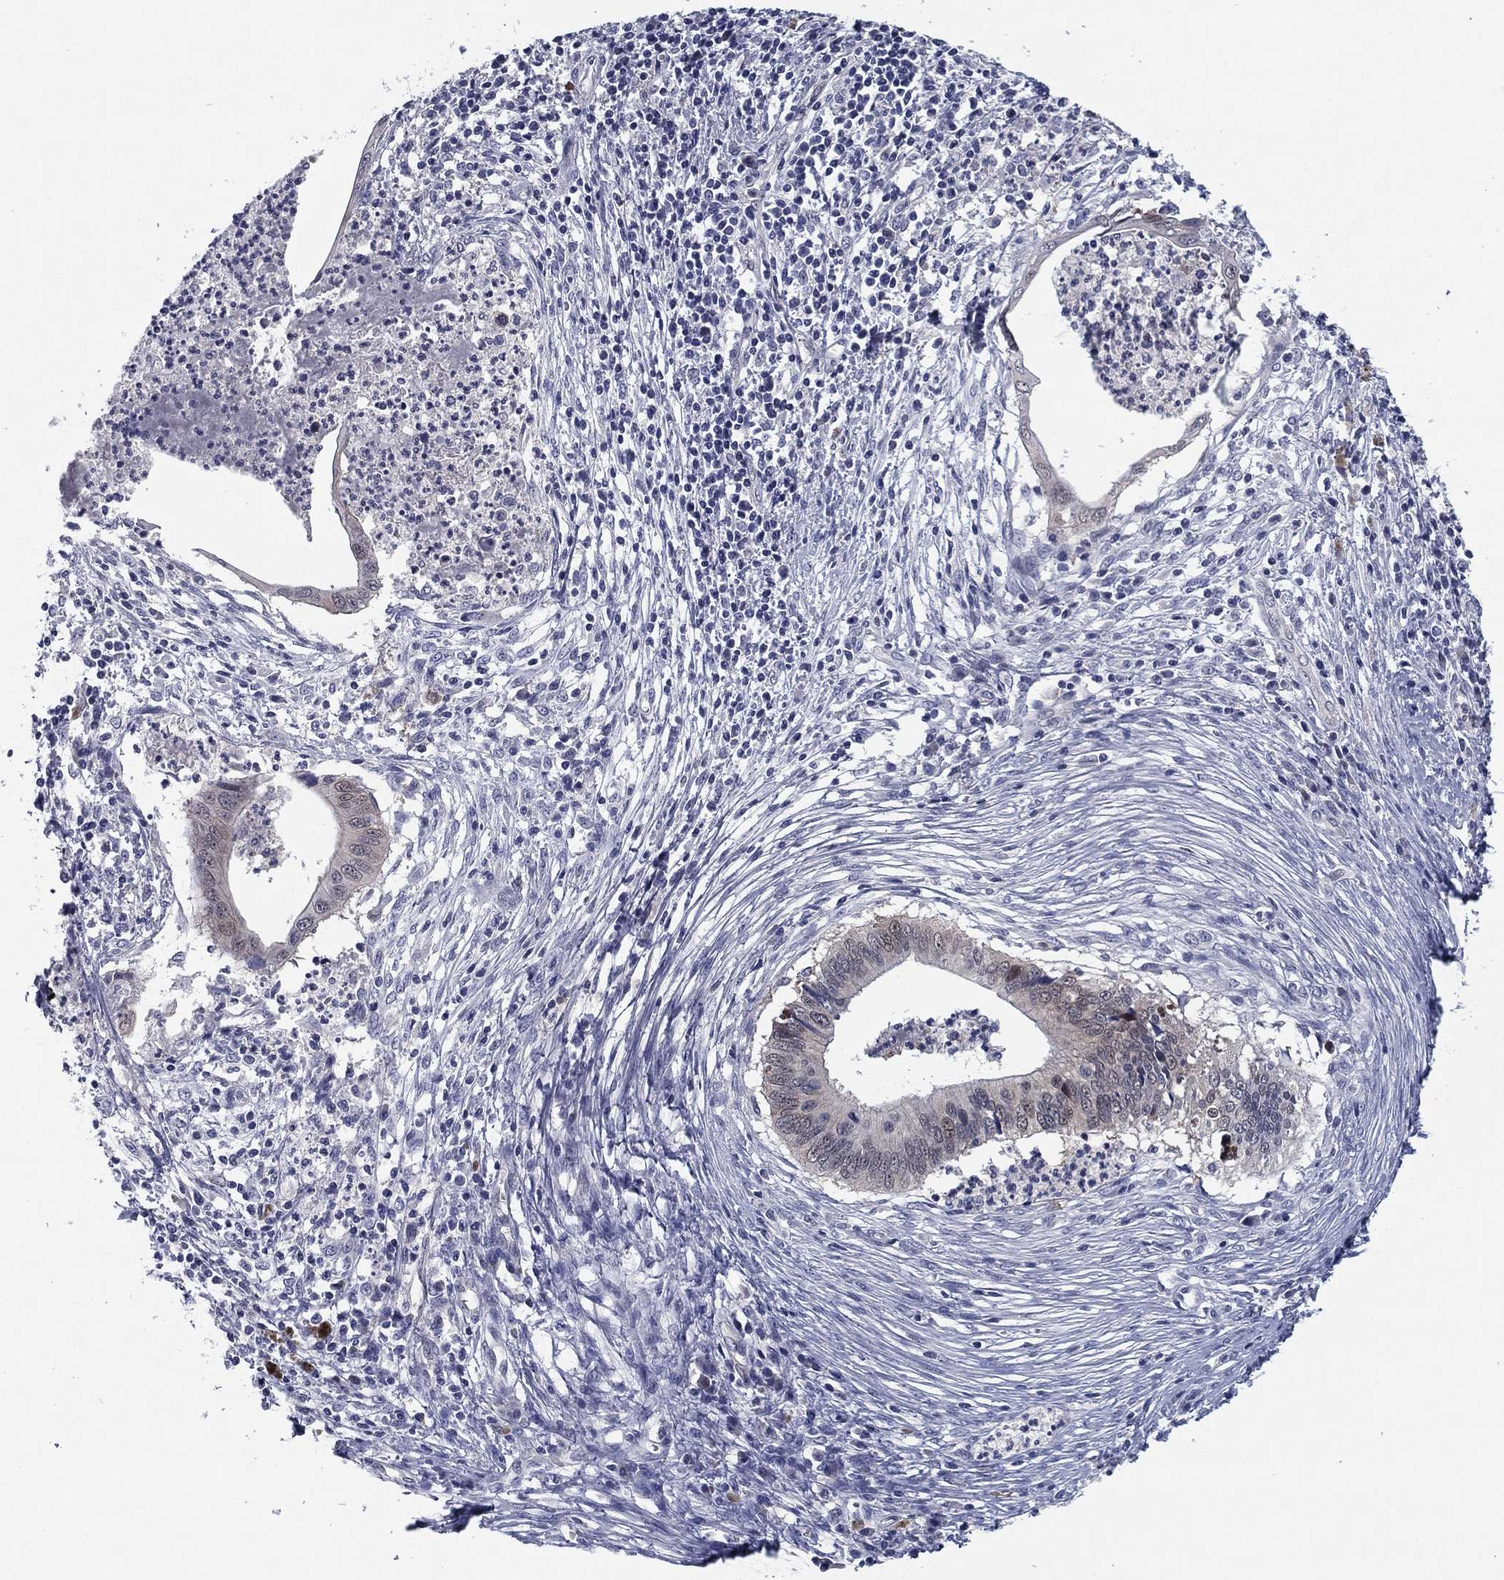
{"staining": {"intensity": "negative", "quantity": "none", "location": "none"}, "tissue": "cervical cancer", "cell_type": "Tumor cells", "image_type": "cancer", "snomed": [{"axis": "morphology", "description": "Adenocarcinoma, NOS"}, {"axis": "topography", "description": "Cervix"}], "caption": "Photomicrograph shows no significant protein expression in tumor cells of cervical adenocarcinoma.", "gene": "REXO5", "patient": {"sex": "female", "age": 42}}